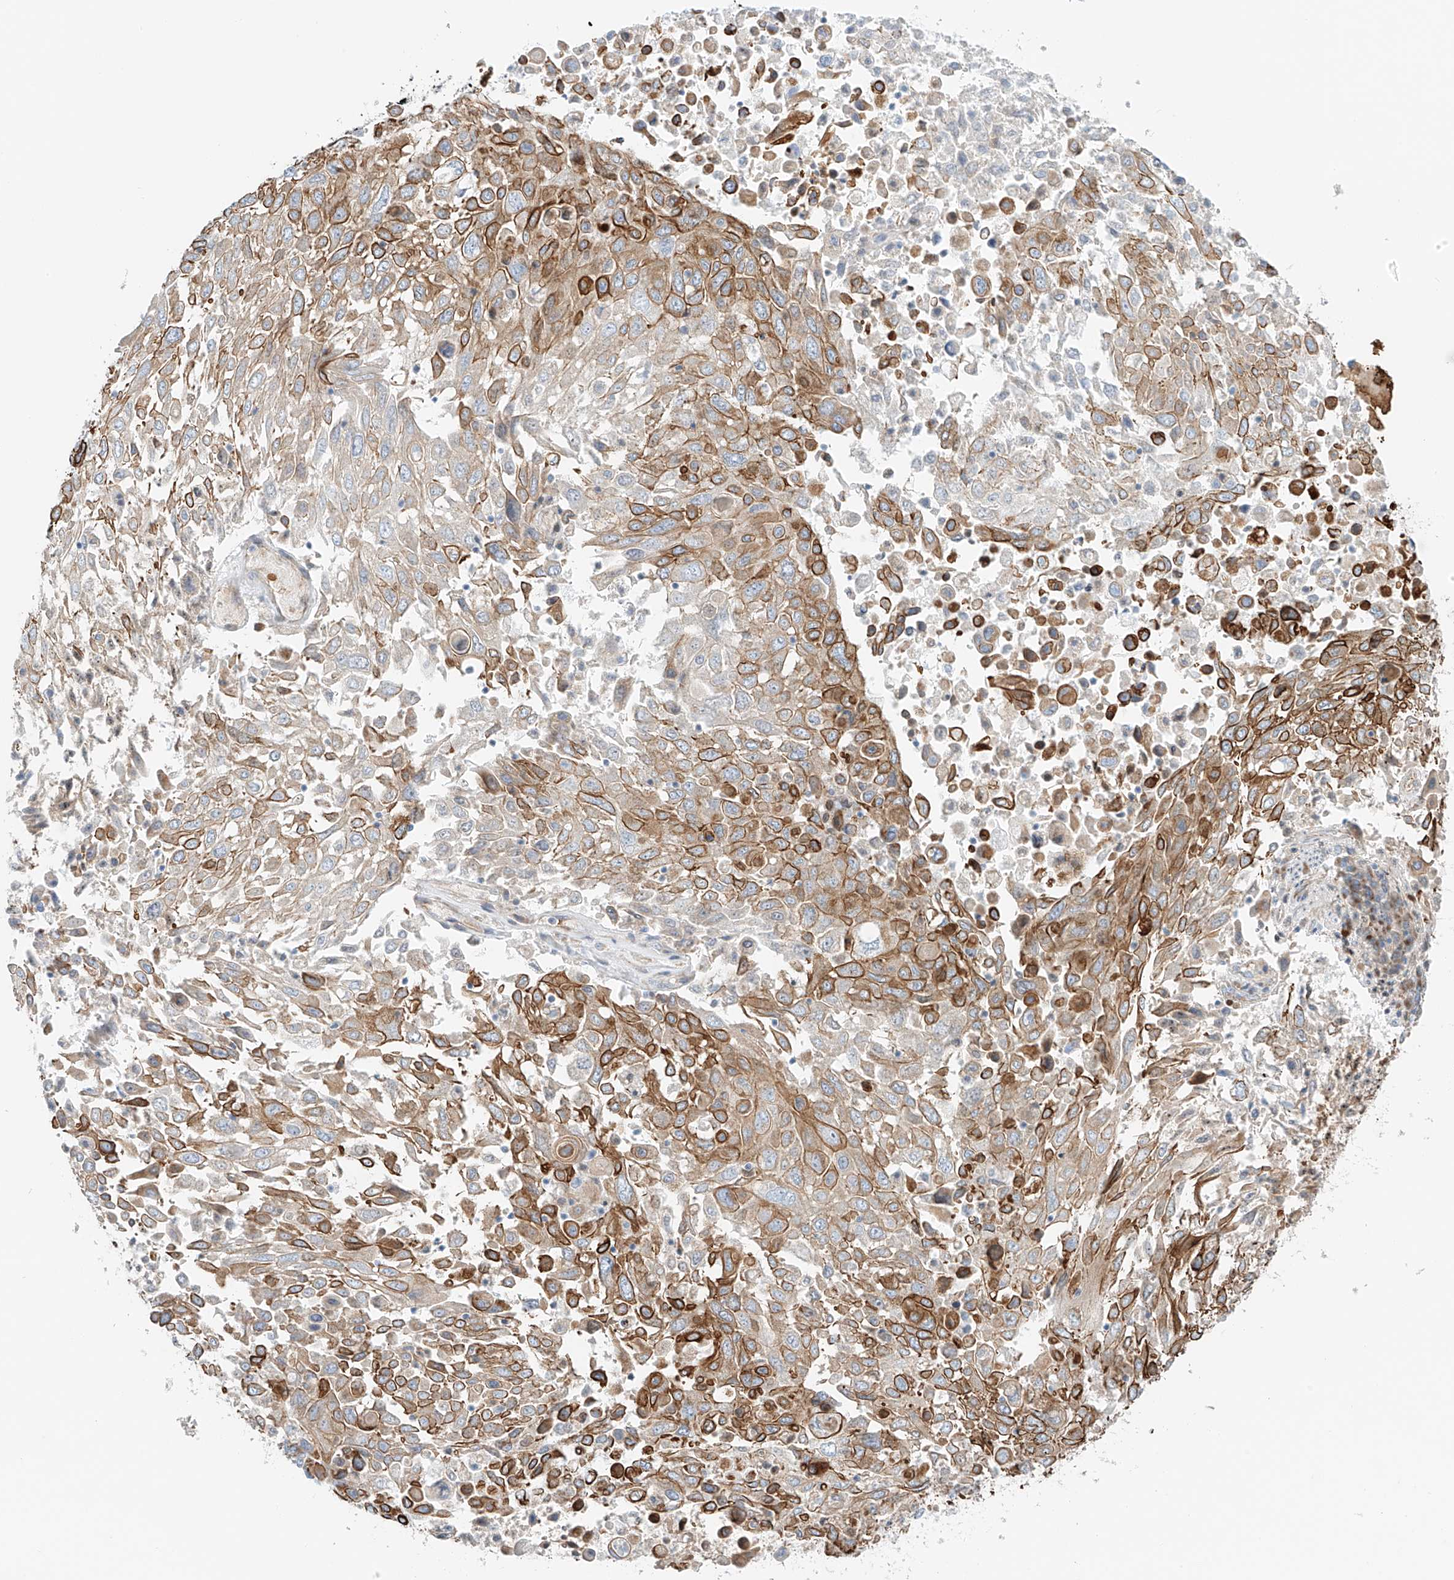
{"staining": {"intensity": "strong", "quantity": "25%-75%", "location": "cytoplasmic/membranous"}, "tissue": "lung cancer", "cell_type": "Tumor cells", "image_type": "cancer", "snomed": [{"axis": "morphology", "description": "Squamous cell carcinoma, NOS"}, {"axis": "topography", "description": "Lung"}], "caption": "Protein staining of lung cancer (squamous cell carcinoma) tissue displays strong cytoplasmic/membranous positivity in approximately 25%-75% of tumor cells. (brown staining indicates protein expression, while blue staining denotes nuclei).", "gene": "EIPR1", "patient": {"sex": "male", "age": 65}}